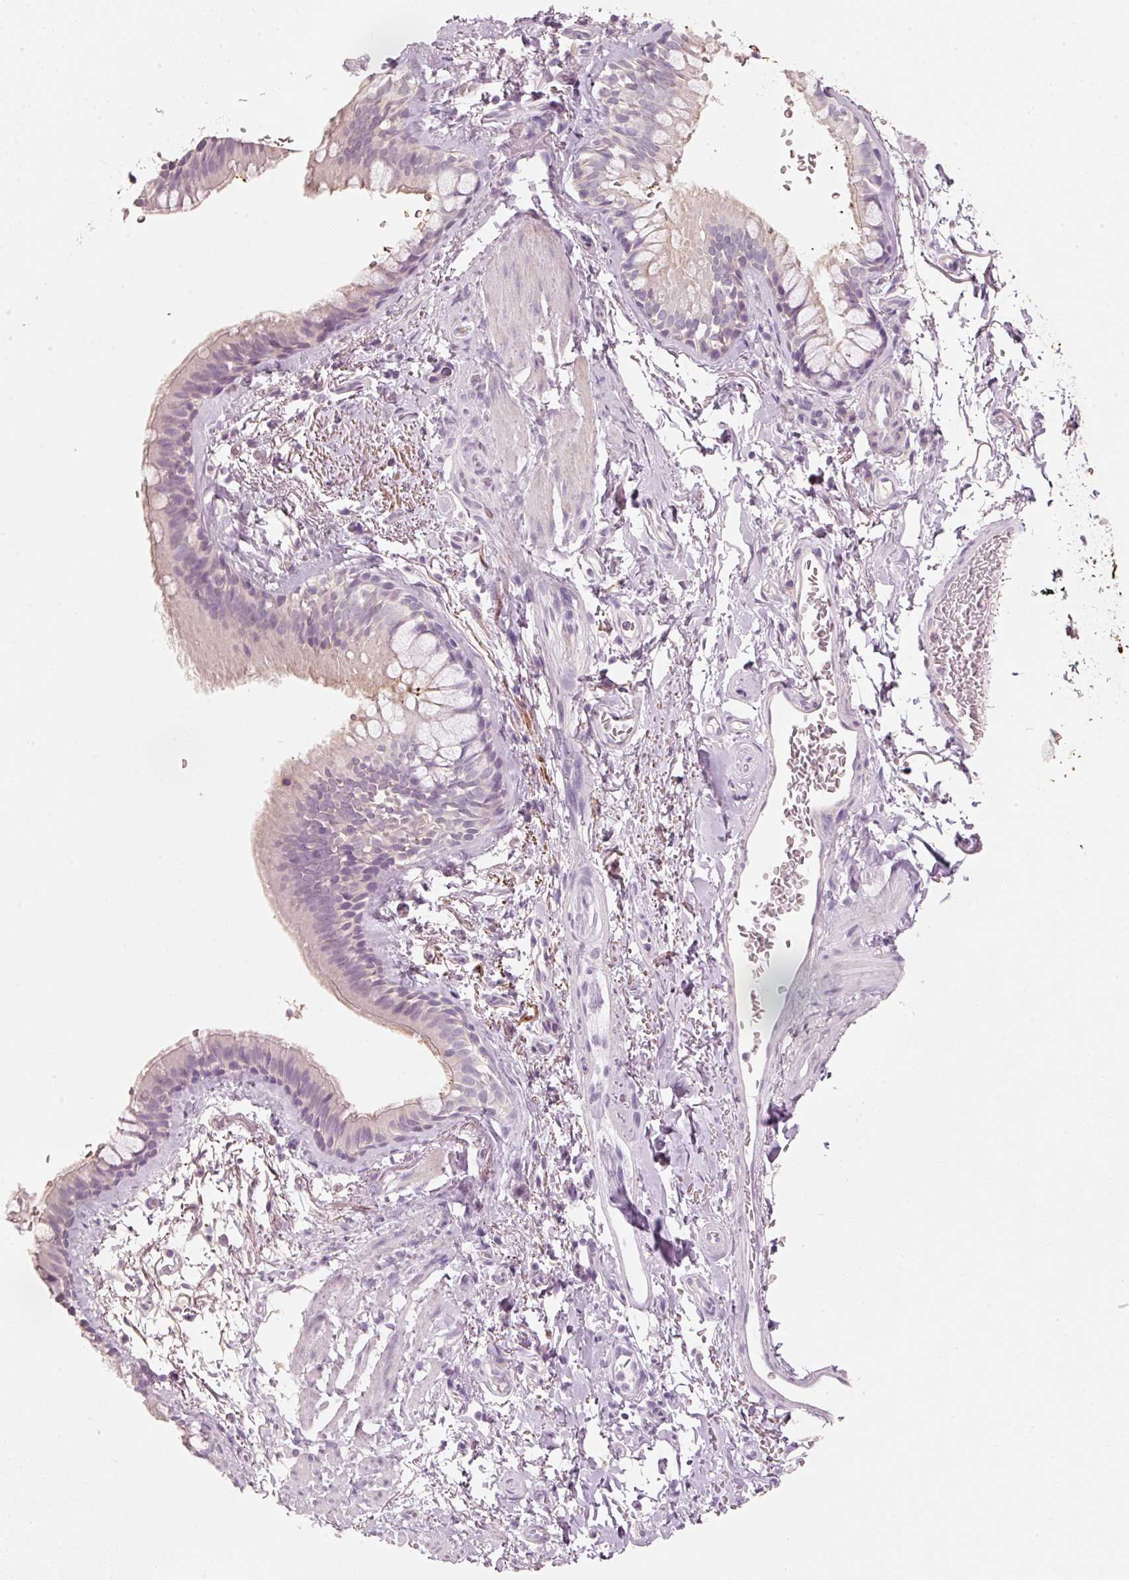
{"staining": {"intensity": "negative", "quantity": "none", "location": "none"}, "tissue": "bronchus", "cell_type": "Respiratory epithelial cells", "image_type": "normal", "snomed": [{"axis": "morphology", "description": "Normal tissue, NOS"}, {"axis": "topography", "description": "Bronchus"}], "caption": "A high-resolution image shows immunohistochemistry (IHC) staining of normal bronchus, which shows no significant expression in respiratory epithelial cells.", "gene": "STEAP1", "patient": {"sex": "male", "age": 67}}